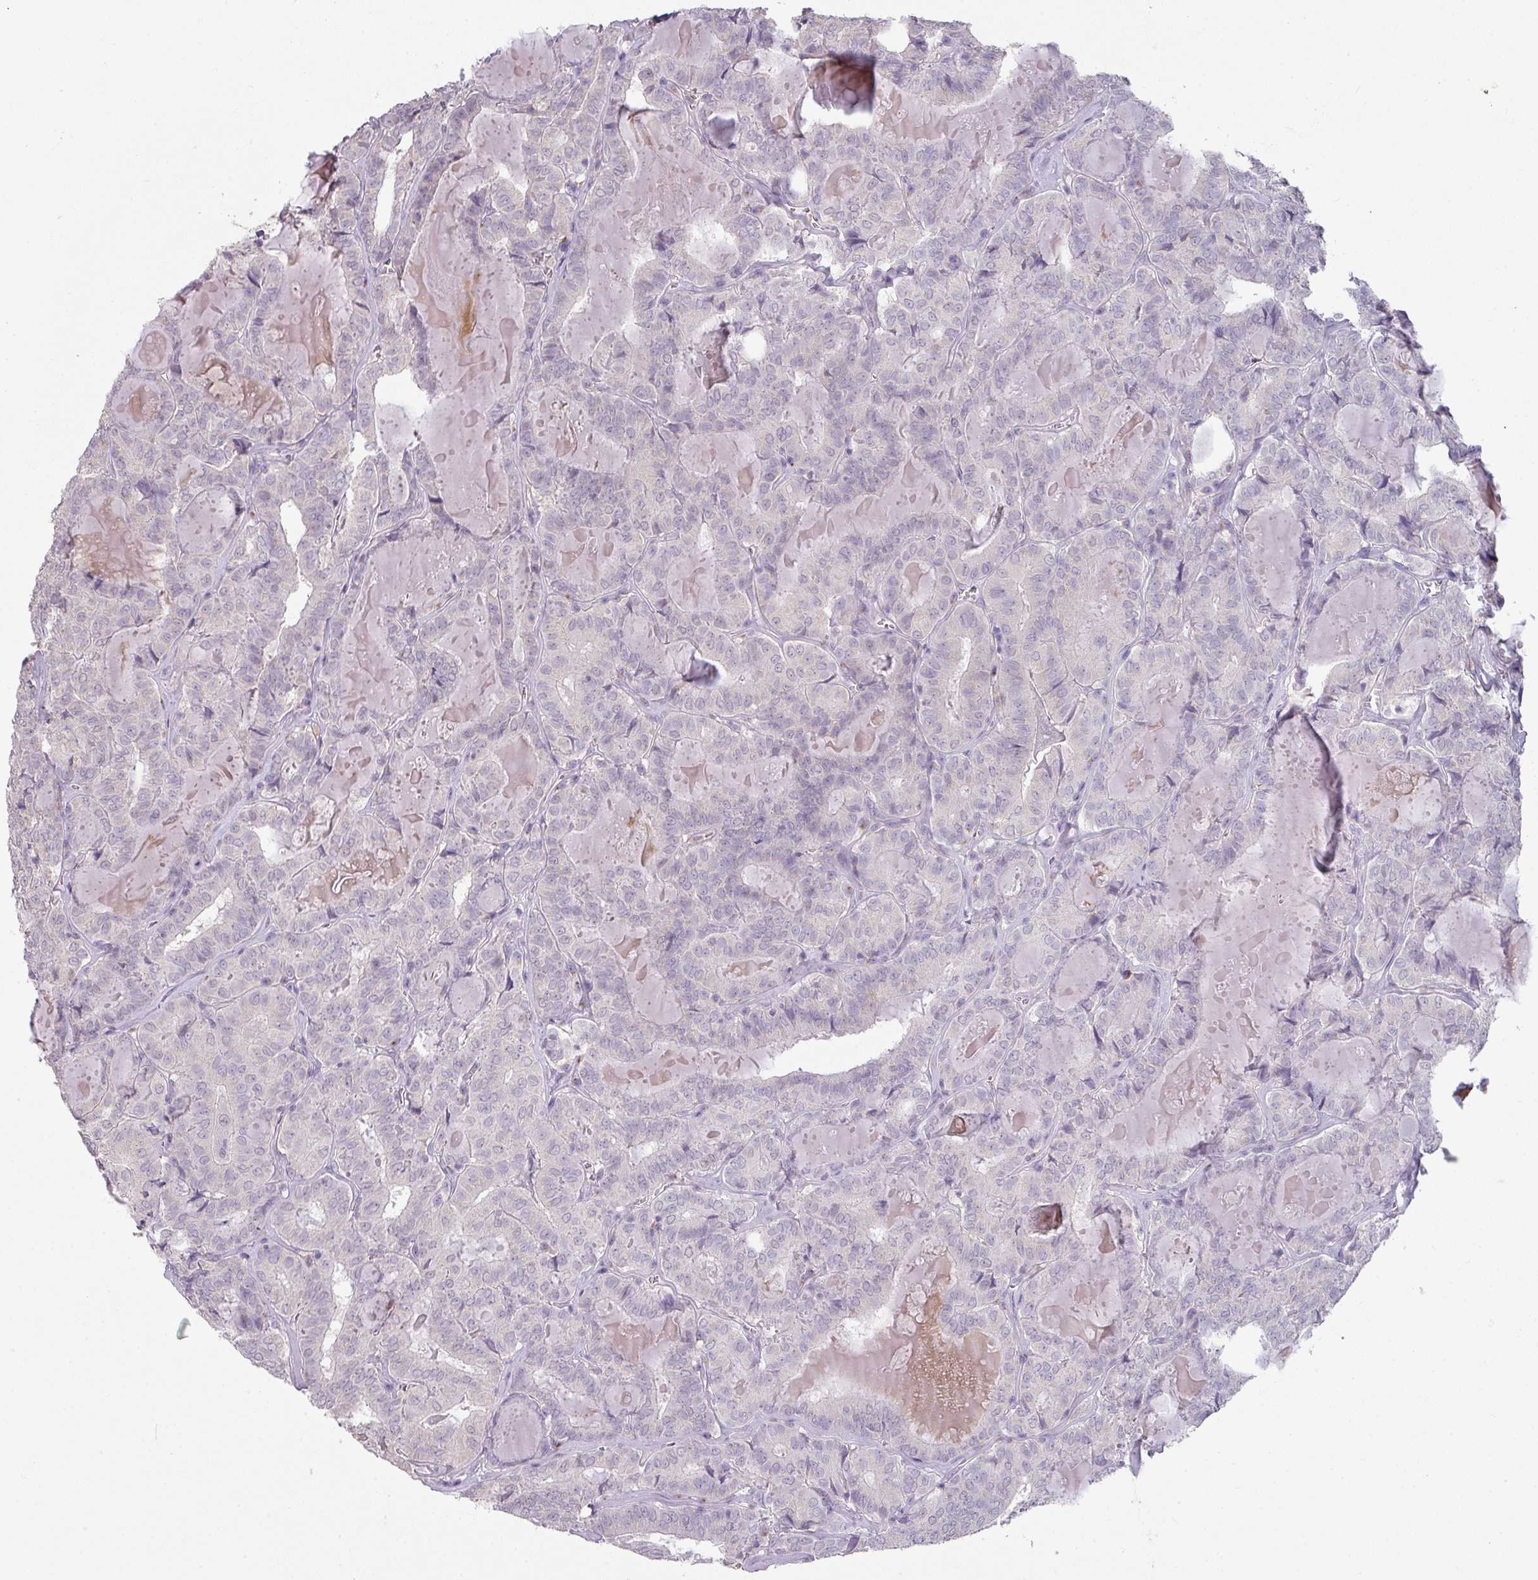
{"staining": {"intensity": "negative", "quantity": "none", "location": "none"}, "tissue": "thyroid cancer", "cell_type": "Tumor cells", "image_type": "cancer", "snomed": [{"axis": "morphology", "description": "Papillary adenocarcinoma, NOS"}, {"axis": "topography", "description": "Thyroid gland"}], "caption": "Protein analysis of papillary adenocarcinoma (thyroid) demonstrates no significant positivity in tumor cells.", "gene": "MAGEC3", "patient": {"sex": "female", "age": 72}}